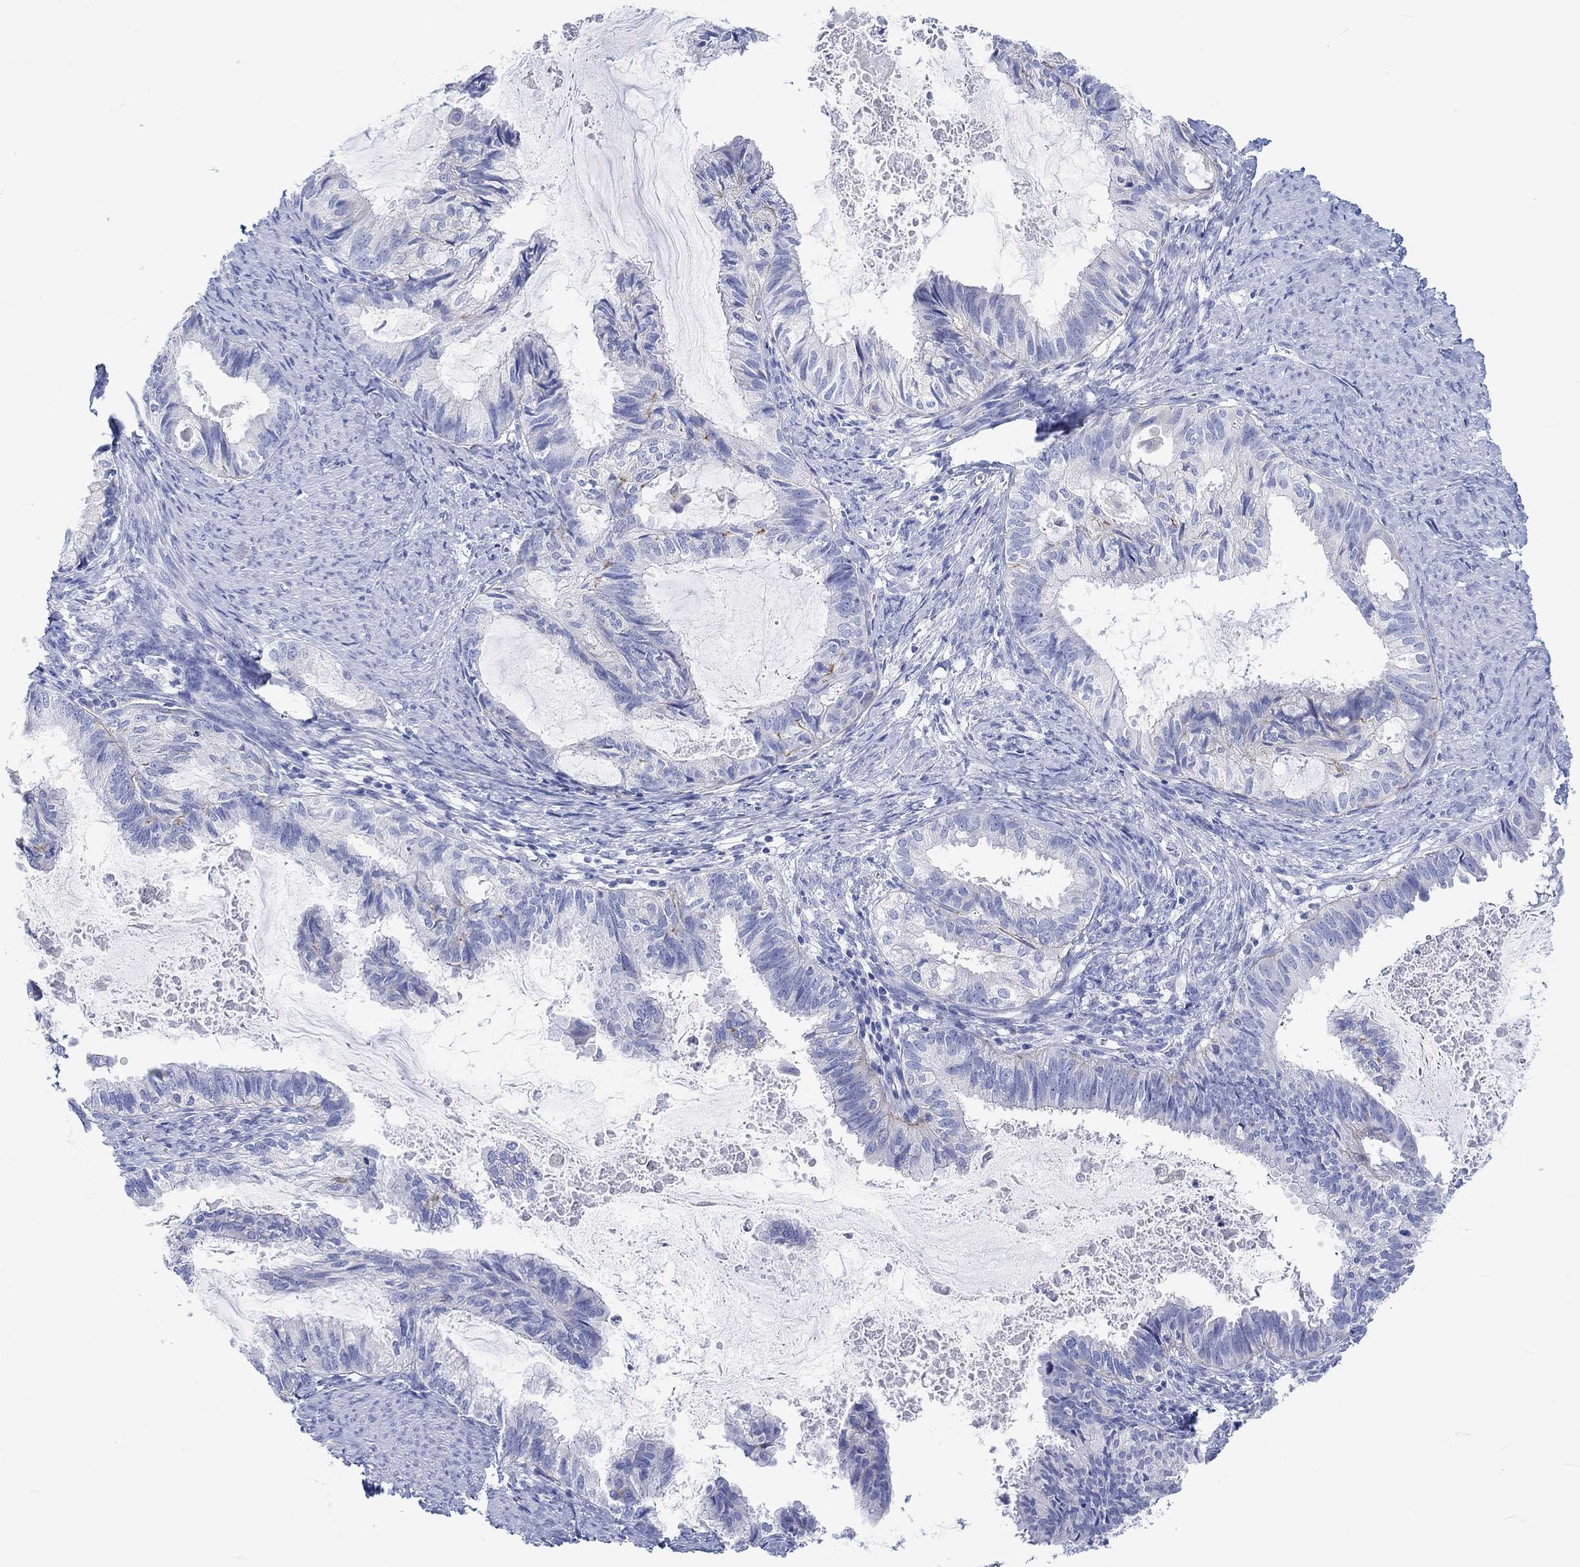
{"staining": {"intensity": "negative", "quantity": "none", "location": "none"}, "tissue": "endometrial cancer", "cell_type": "Tumor cells", "image_type": "cancer", "snomed": [{"axis": "morphology", "description": "Adenocarcinoma, NOS"}, {"axis": "topography", "description": "Endometrium"}], "caption": "Human endometrial cancer stained for a protein using immunohistochemistry (IHC) shows no expression in tumor cells.", "gene": "REEP6", "patient": {"sex": "female", "age": 86}}